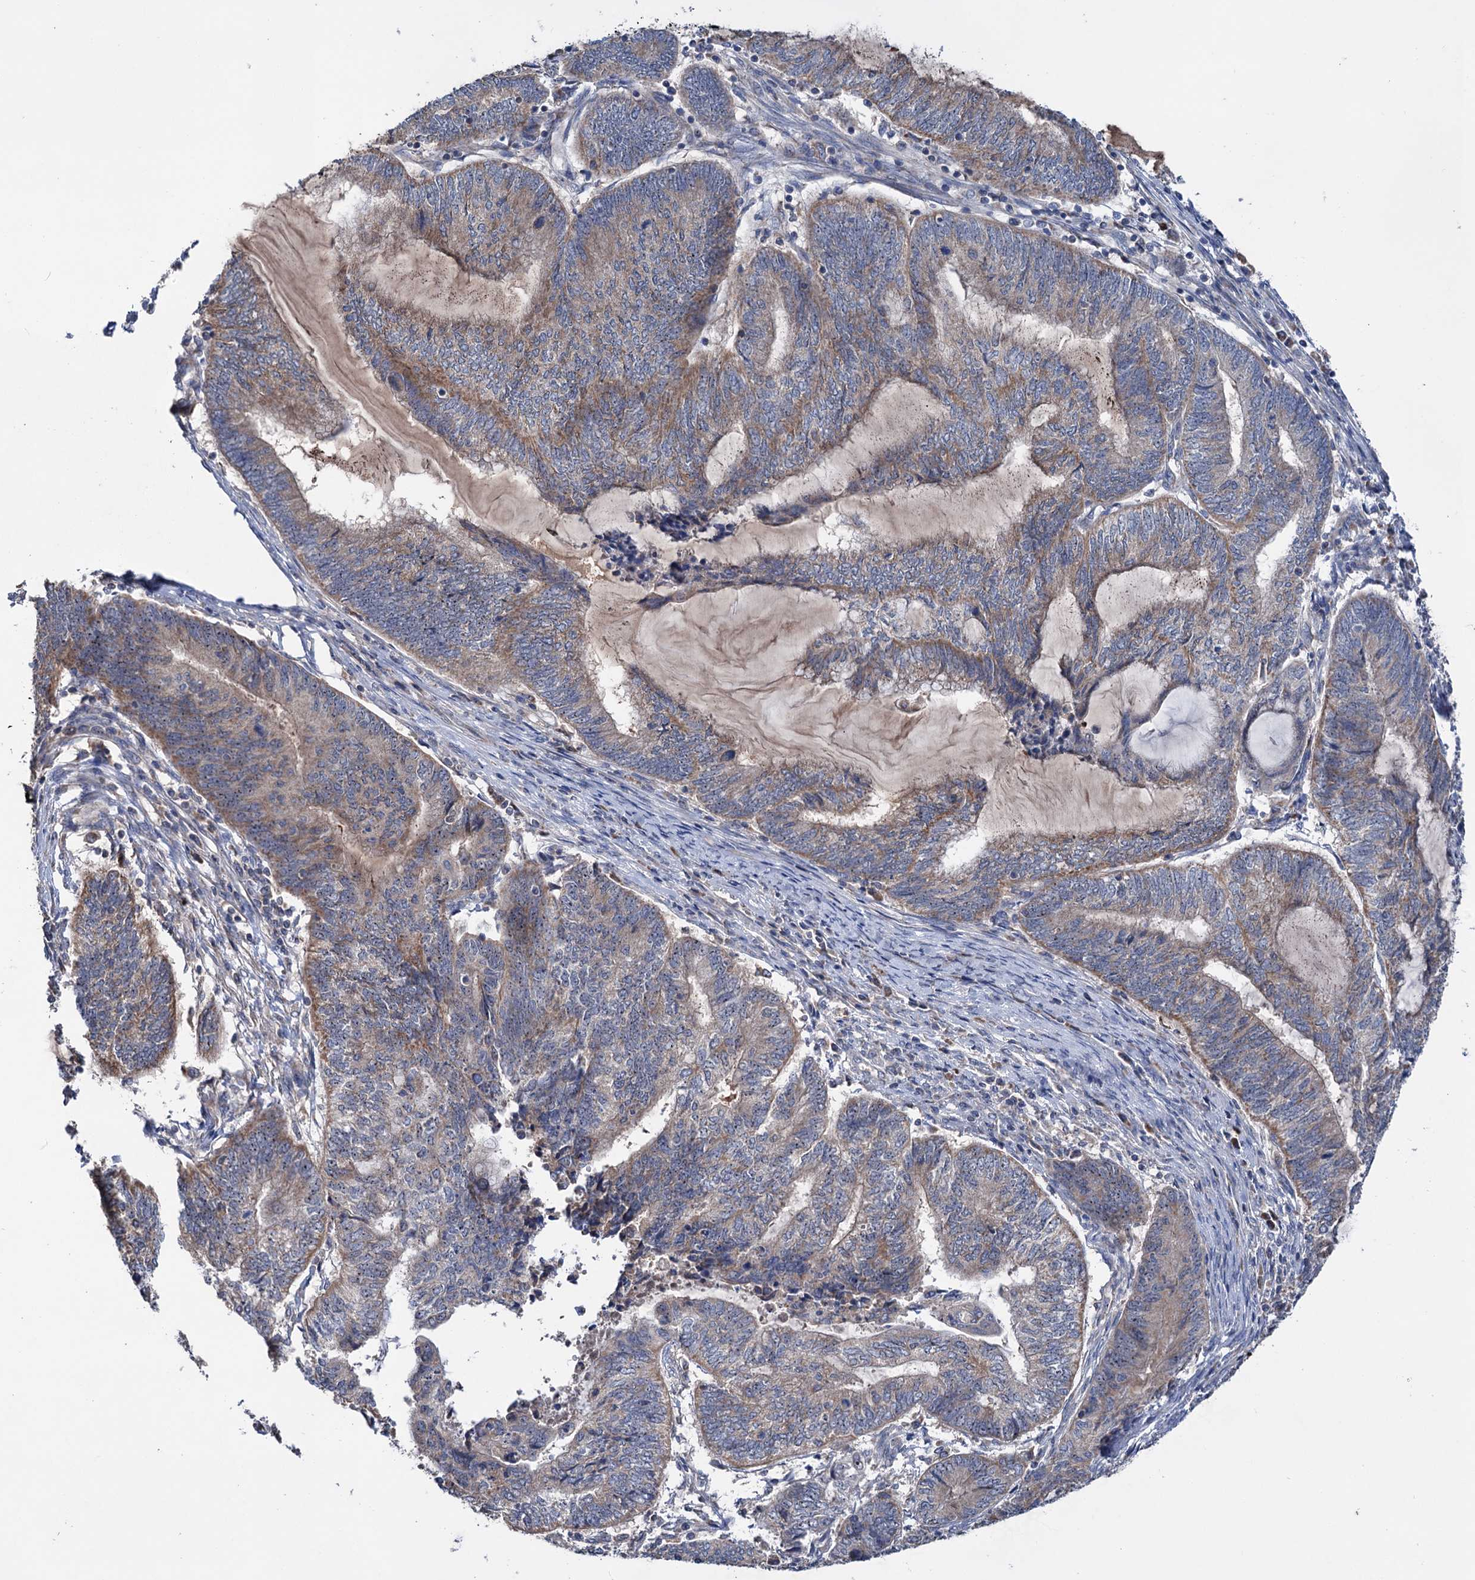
{"staining": {"intensity": "weak", "quantity": "25%-75%", "location": "cytoplasmic/membranous"}, "tissue": "endometrial cancer", "cell_type": "Tumor cells", "image_type": "cancer", "snomed": [{"axis": "morphology", "description": "Adenocarcinoma, NOS"}, {"axis": "topography", "description": "Uterus"}, {"axis": "topography", "description": "Endometrium"}], "caption": "Protein expression analysis of adenocarcinoma (endometrial) shows weak cytoplasmic/membranous positivity in about 25%-75% of tumor cells.", "gene": "HTR3B", "patient": {"sex": "female", "age": 70}}